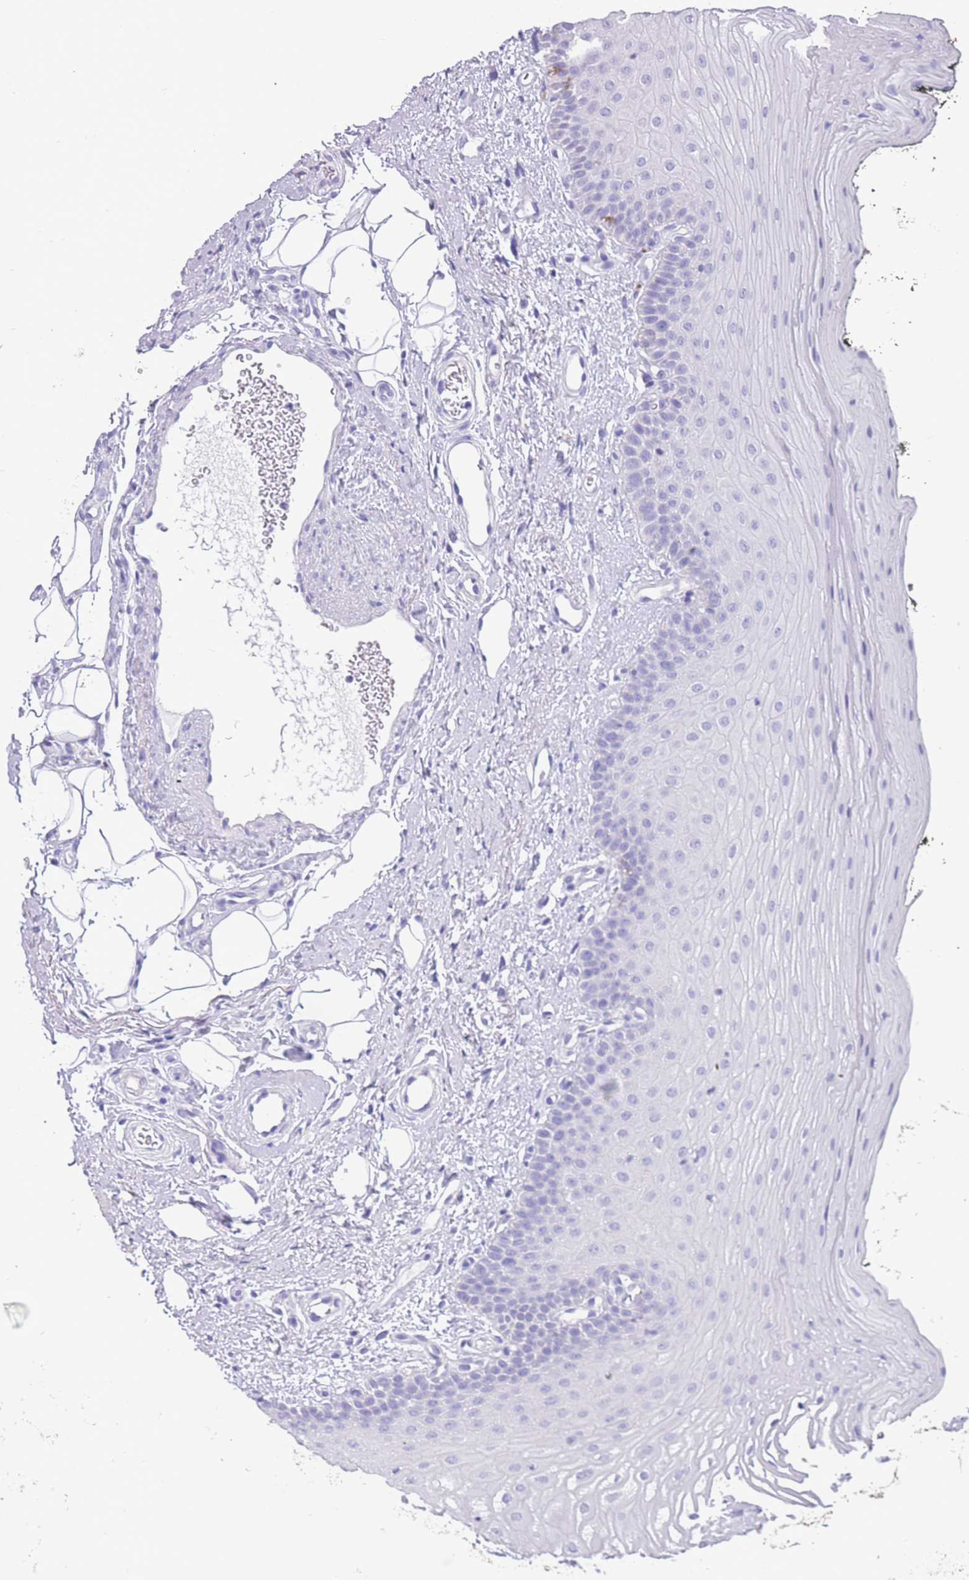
{"staining": {"intensity": "negative", "quantity": "none", "location": "none"}, "tissue": "oral mucosa", "cell_type": "Squamous epithelial cells", "image_type": "normal", "snomed": [{"axis": "morphology", "description": "No evidence of malignacy"}, {"axis": "topography", "description": "Oral tissue"}, {"axis": "topography", "description": "Head-Neck"}], "caption": "Immunohistochemistry (IHC) histopathology image of normal oral mucosa: oral mucosa stained with DAB reveals no significant protein expression in squamous epithelial cells. (DAB (3,3'-diaminobenzidine) immunohistochemistry (IHC), high magnification).", "gene": "INTS2", "patient": {"sex": "male", "age": 68}}